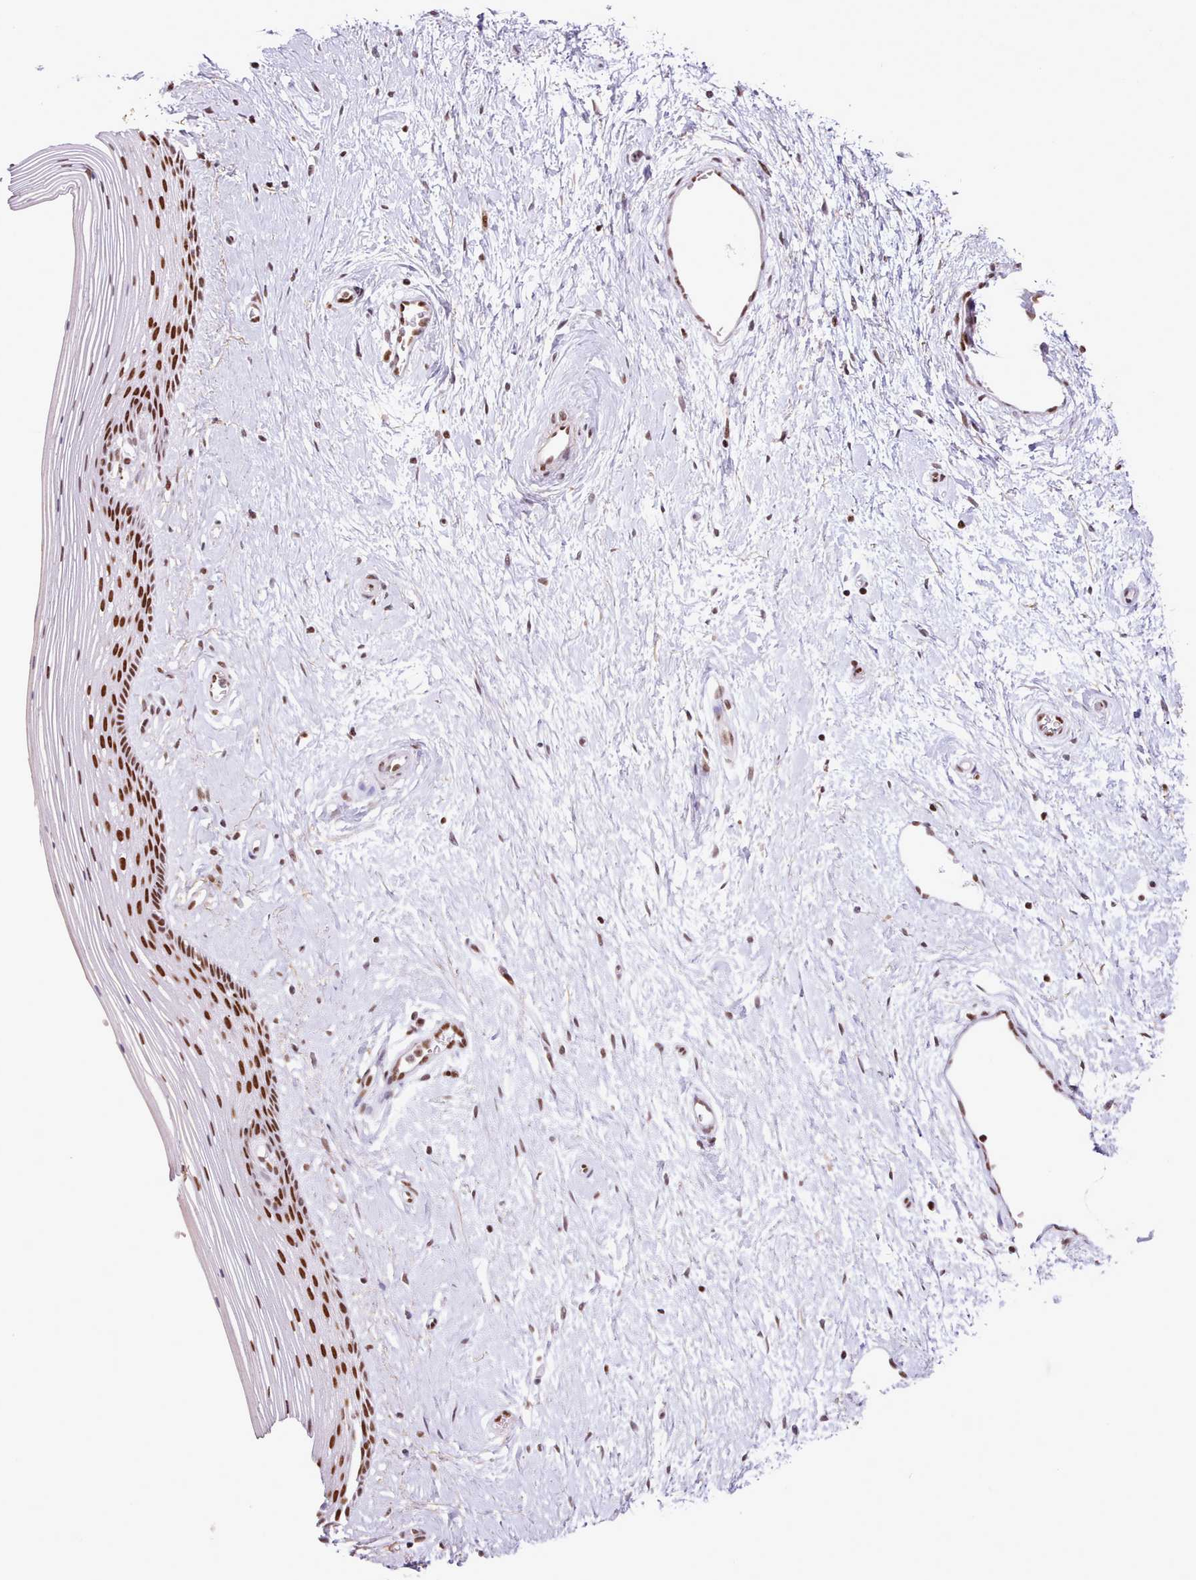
{"staining": {"intensity": "strong", "quantity": ">75%", "location": "nuclear"}, "tissue": "vagina", "cell_type": "Squamous epithelial cells", "image_type": "normal", "snomed": [{"axis": "morphology", "description": "Normal tissue, NOS"}, {"axis": "topography", "description": "Vagina"}], "caption": "A histopathology image showing strong nuclear positivity in approximately >75% of squamous epithelial cells in normal vagina, as visualized by brown immunohistochemical staining.", "gene": "TAF15", "patient": {"sex": "female", "age": 46}}